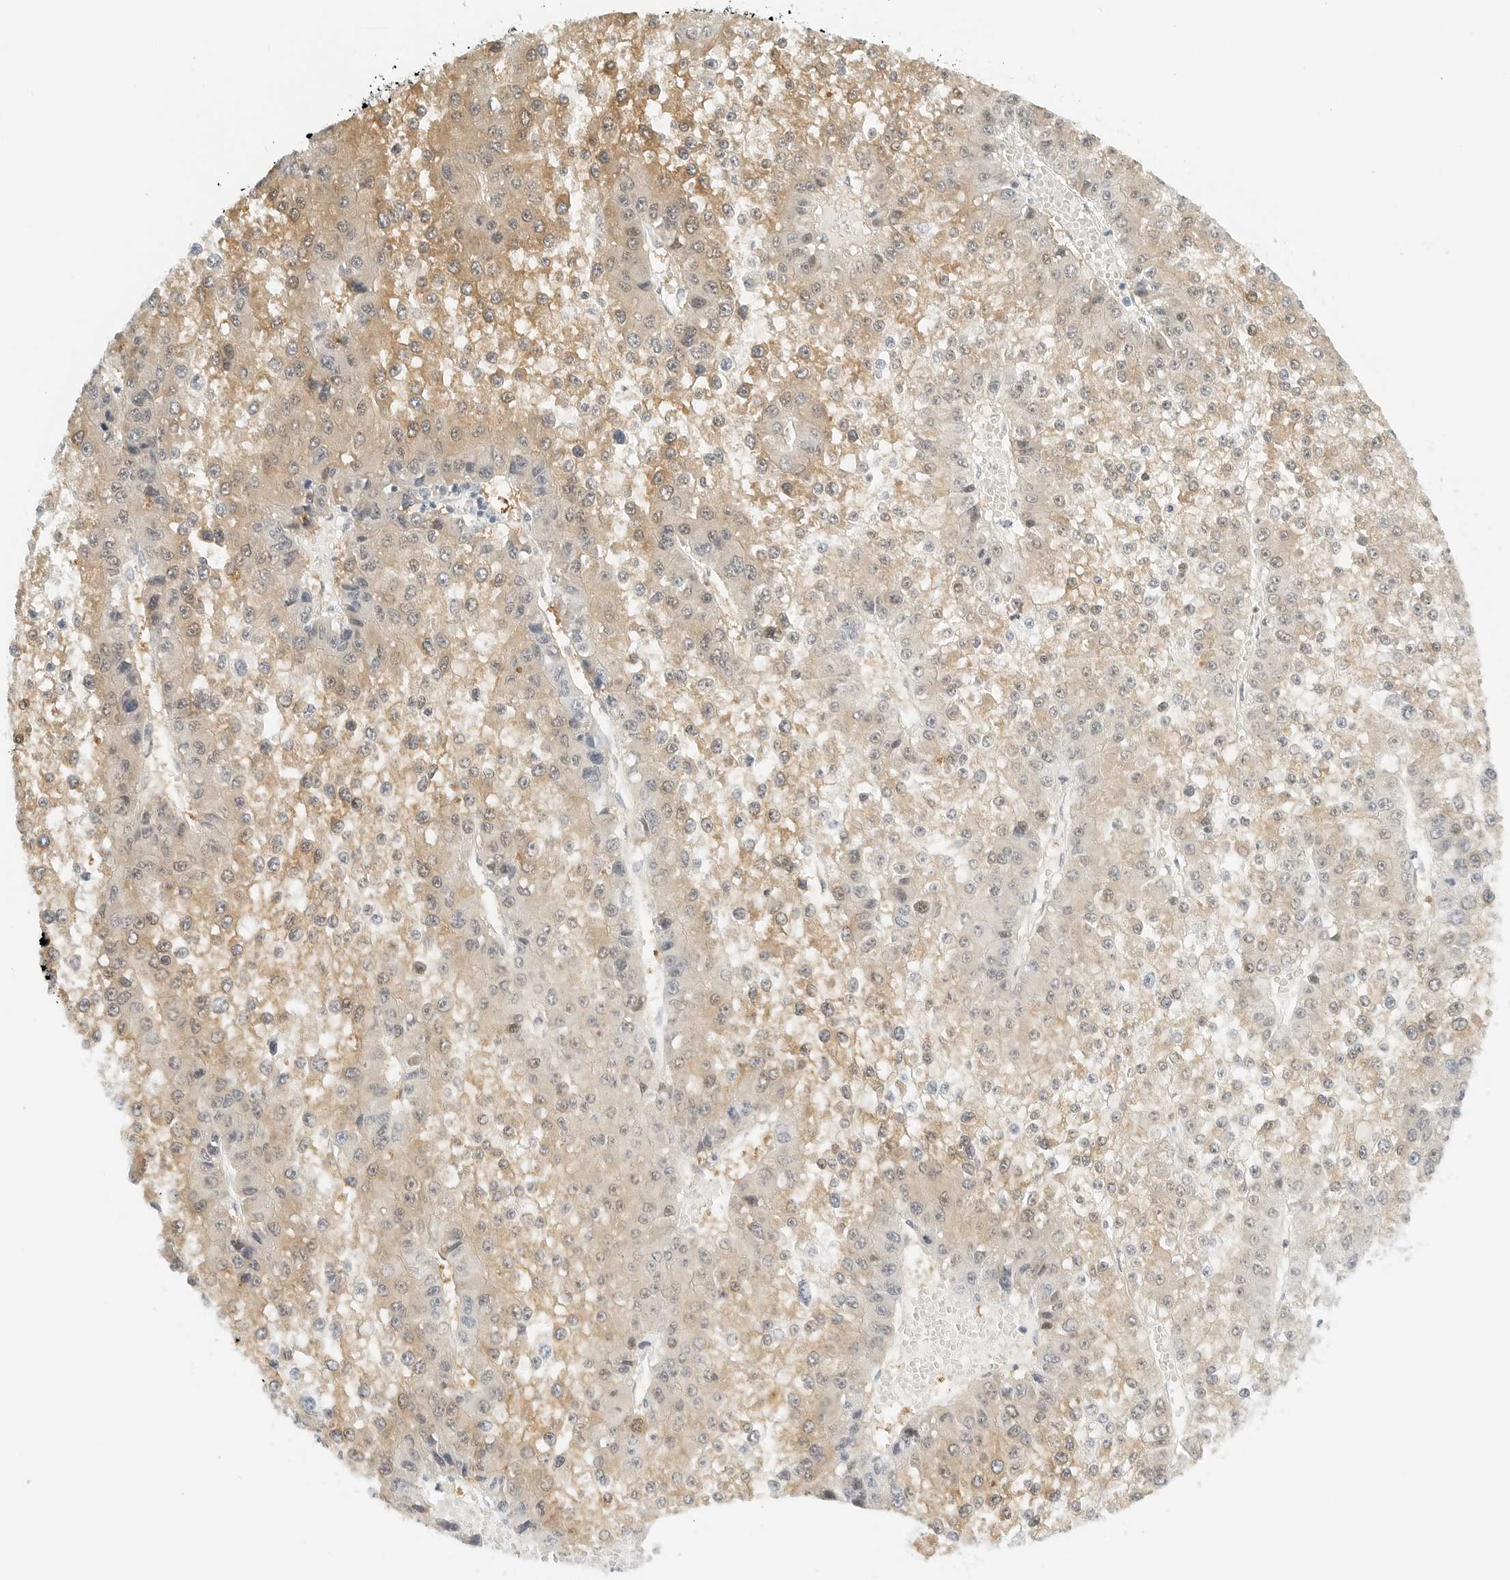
{"staining": {"intensity": "weak", "quantity": ">75%", "location": "cytoplasmic/membranous"}, "tissue": "liver cancer", "cell_type": "Tumor cells", "image_type": "cancer", "snomed": [{"axis": "morphology", "description": "Carcinoma, Hepatocellular, NOS"}, {"axis": "topography", "description": "Liver"}], "caption": "This photomicrograph demonstrates IHC staining of human liver hepatocellular carcinoma, with low weak cytoplasmic/membranous positivity in approximately >75% of tumor cells.", "gene": "CD22", "patient": {"sex": "female", "age": 73}}